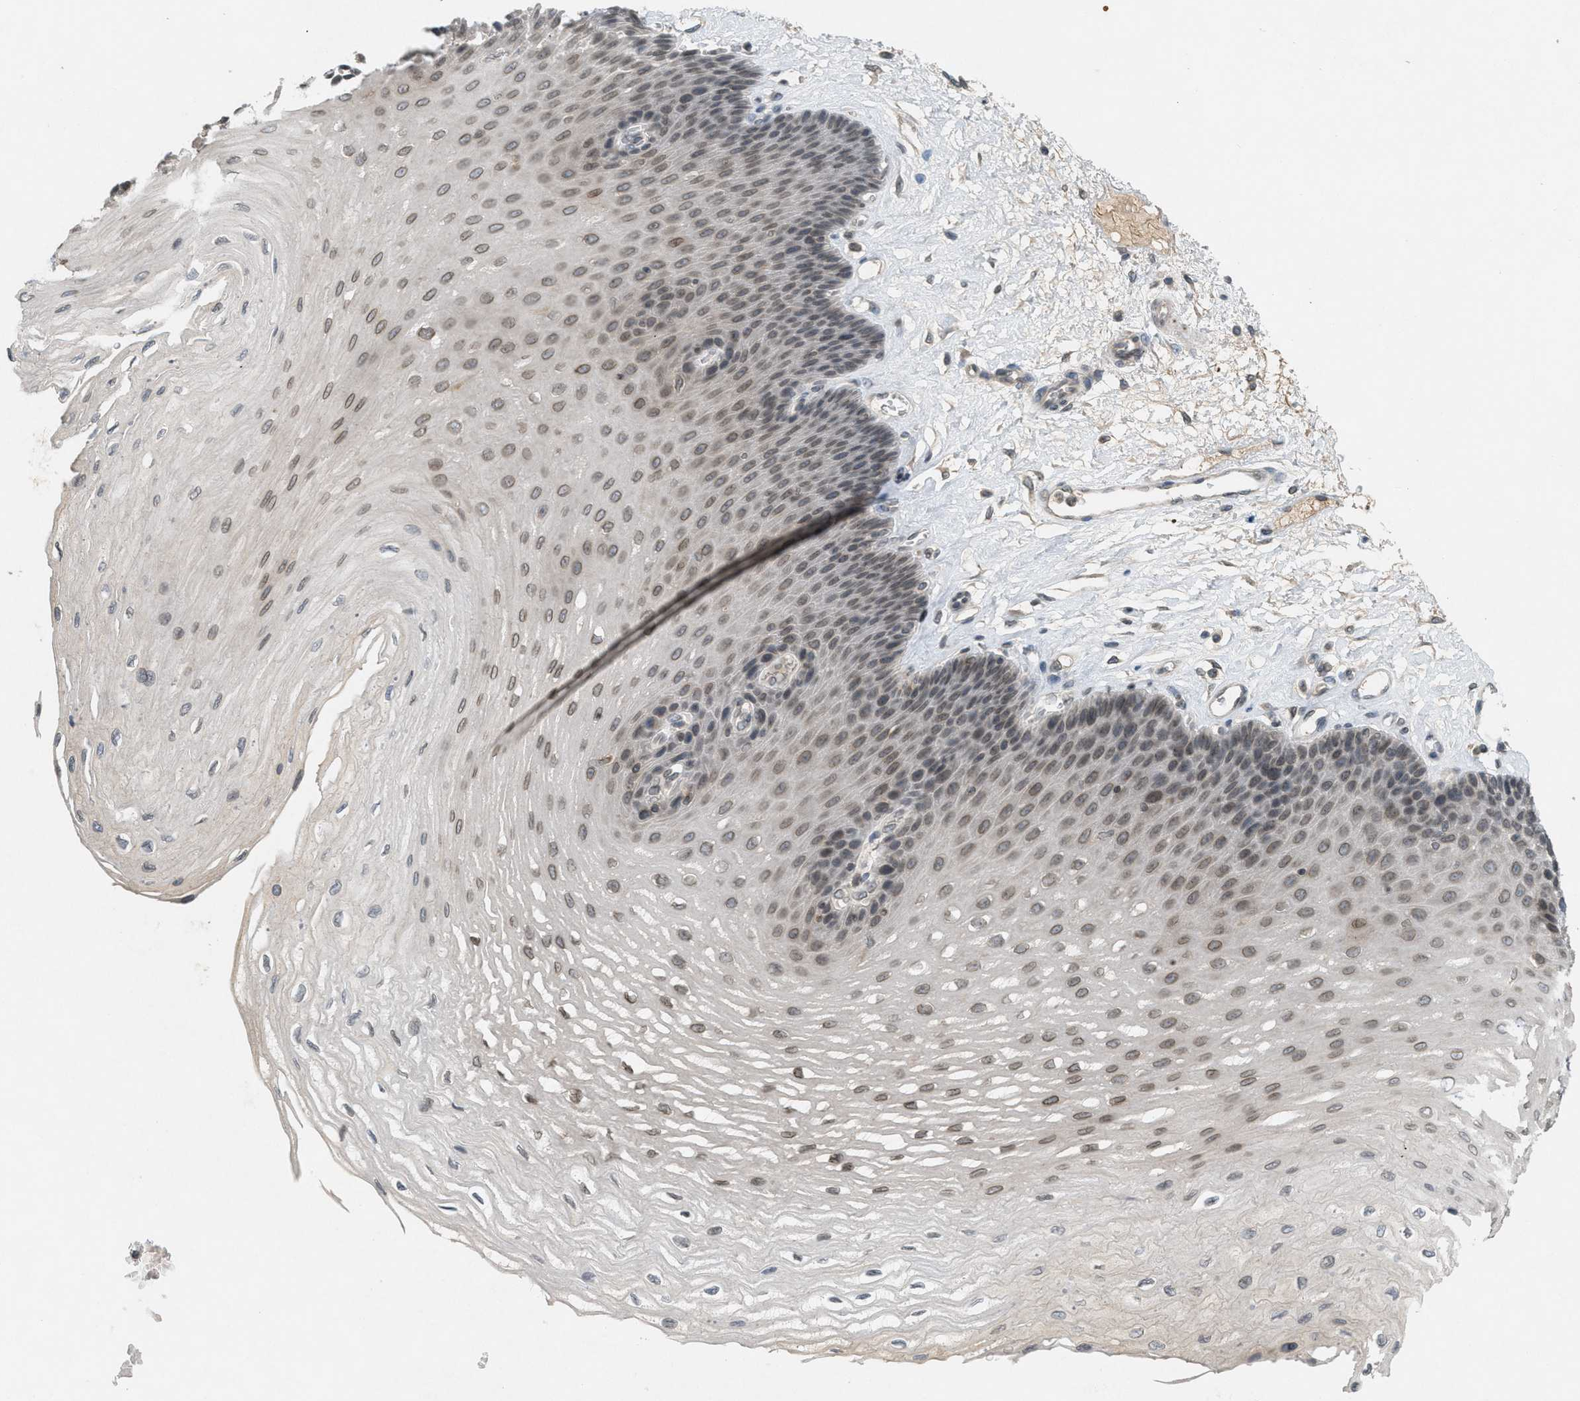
{"staining": {"intensity": "moderate", "quantity": "25%-75%", "location": "nuclear"}, "tissue": "esophagus", "cell_type": "Squamous epithelial cells", "image_type": "normal", "snomed": [{"axis": "morphology", "description": "Normal tissue, NOS"}, {"axis": "topography", "description": "Esophagus"}], "caption": "A histopathology image of esophagus stained for a protein shows moderate nuclear brown staining in squamous epithelial cells. The protein of interest is shown in brown color, while the nuclei are stained blue.", "gene": "ABHD6", "patient": {"sex": "female", "age": 72}}